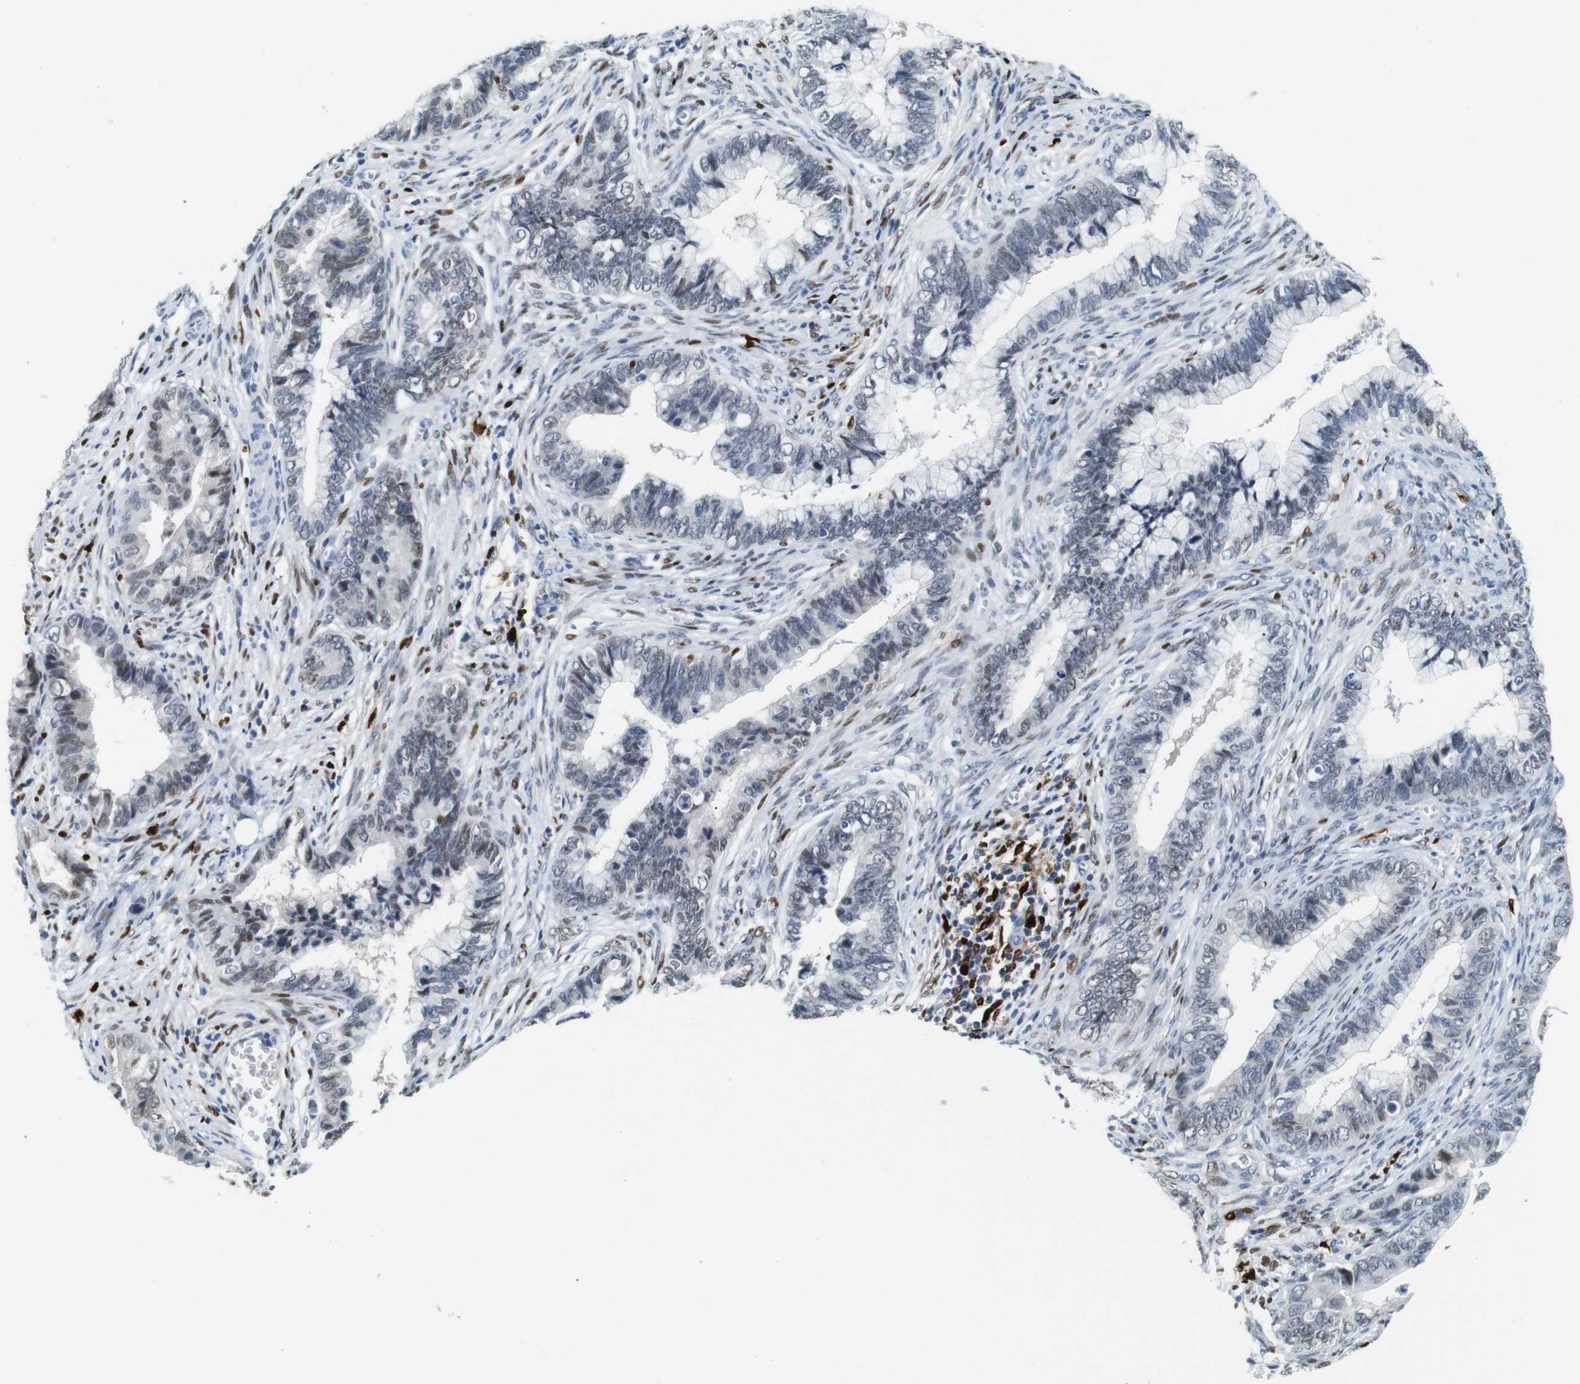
{"staining": {"intensity": "weak", "quantity": "<25%", "location": "nuclear"}, "tissue": "cervical cancer", "cell_type": "Tumor cells", "image_type": "cancer", "snomed": [{"axis": "morphology", "description": "Adenocarcinoma, NOS"}, {"axis": "topography", "description": "Cervix"}], "caption": "Micrograph shows no protein positivity in tumor cells of cervical cancer tissue.", "gene": "IRF8", "patient": {"sex": "female", "age": 44}}